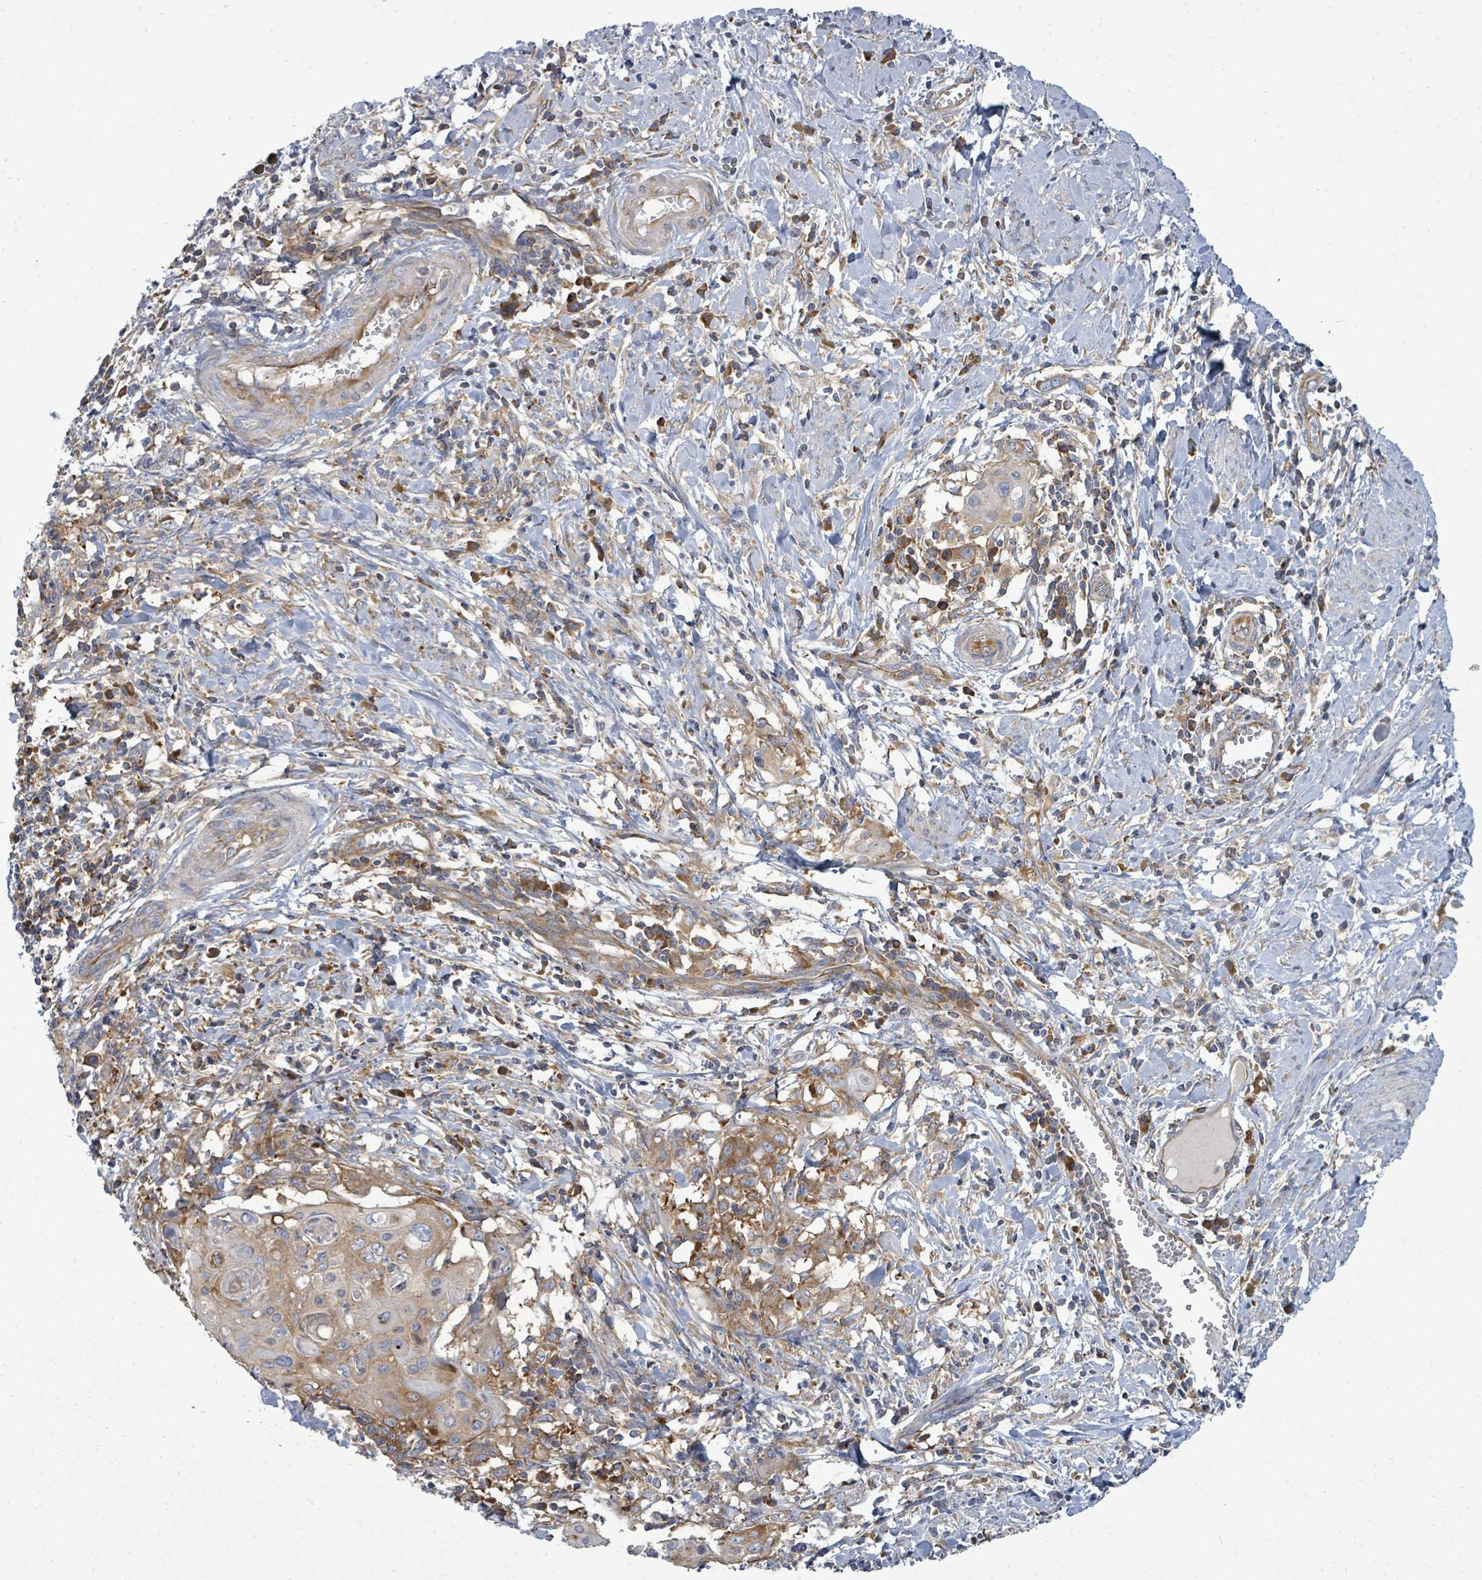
{"staining": {"intensity": "moderate", "quantity": "25%-75%", "location": "cytoplasmic/membranous"}, "tissue": "cervical cancer", "cell_type": "Tumor cells", "image_type": "cancer", "snomed": [{"axis": "morphology", "description": "Squamous cell carcinoma, NOS"}, {"axis": "topography", "description": "Cervix"}], "caption": "Protein staining of cervical squamous cell carcinoma tissue displays moderate cytoplasmic/membranous positivity in about 25%-75% of tumor cells.", "gene": "EIF3C", "patient": {"sex": "female", "age": 39}}